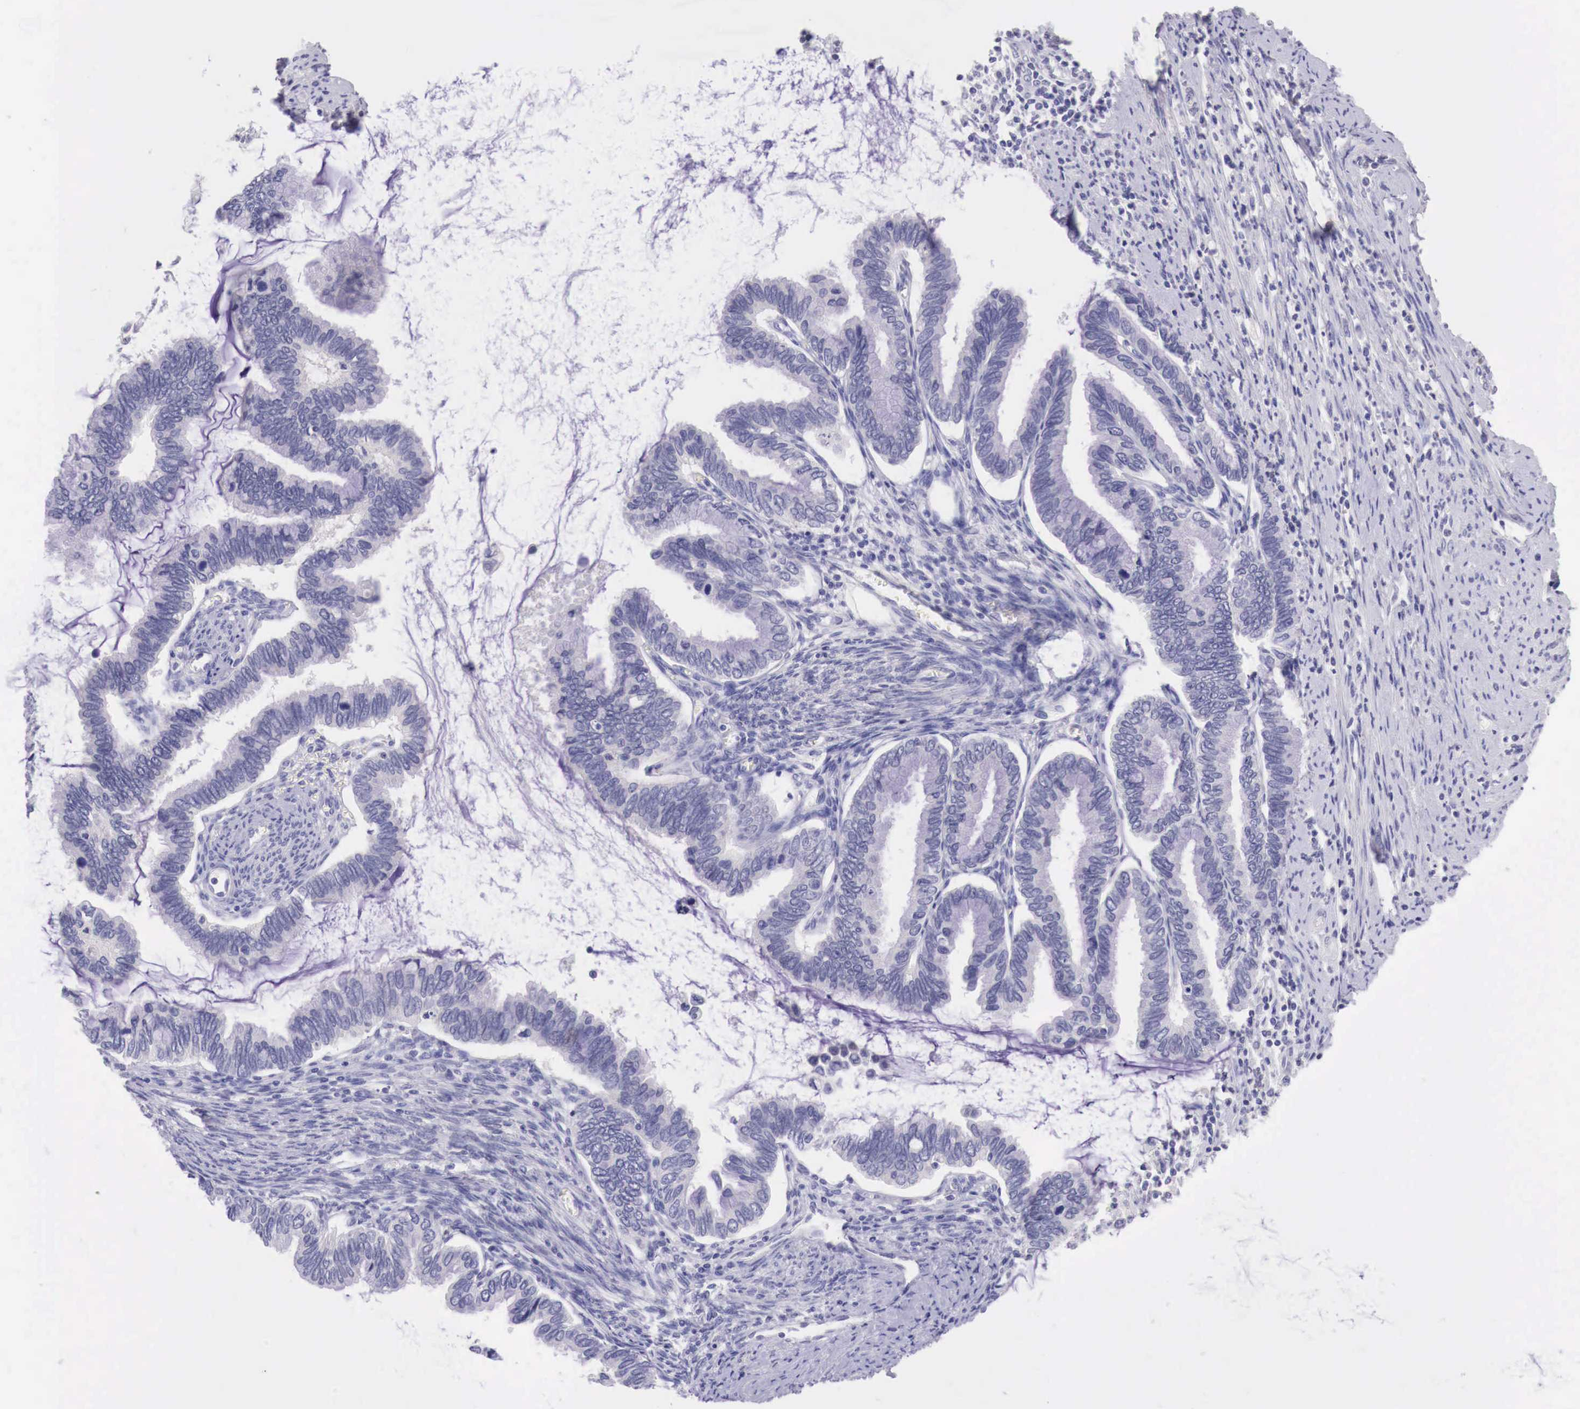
{"staining": {"intensity": "negative", "quantity": "none", "location": "none"}, "tissue": "cervical cancer", "cell_type": "Tumor cells", "image_type": "cancer", "snomed": [{"axis": "morphology", "description": "Adenocarcinoma, NOS"}, {"axis": "topography", "description": "Cervix"}], "caption": "This is a photomicrograph of immunohistochemistry staining of cervical adenocarcinoma, which shows no positivity in tumor cells. Brightfield microscopy of immunohistochemistry (IHC) stained with DAB (3,3'-diaminobenzidine) (brown) and hematoxylin (blue), captured at high magnification.", "gene": "BCL6", "patient": {"sex": "female", "age": 49}}